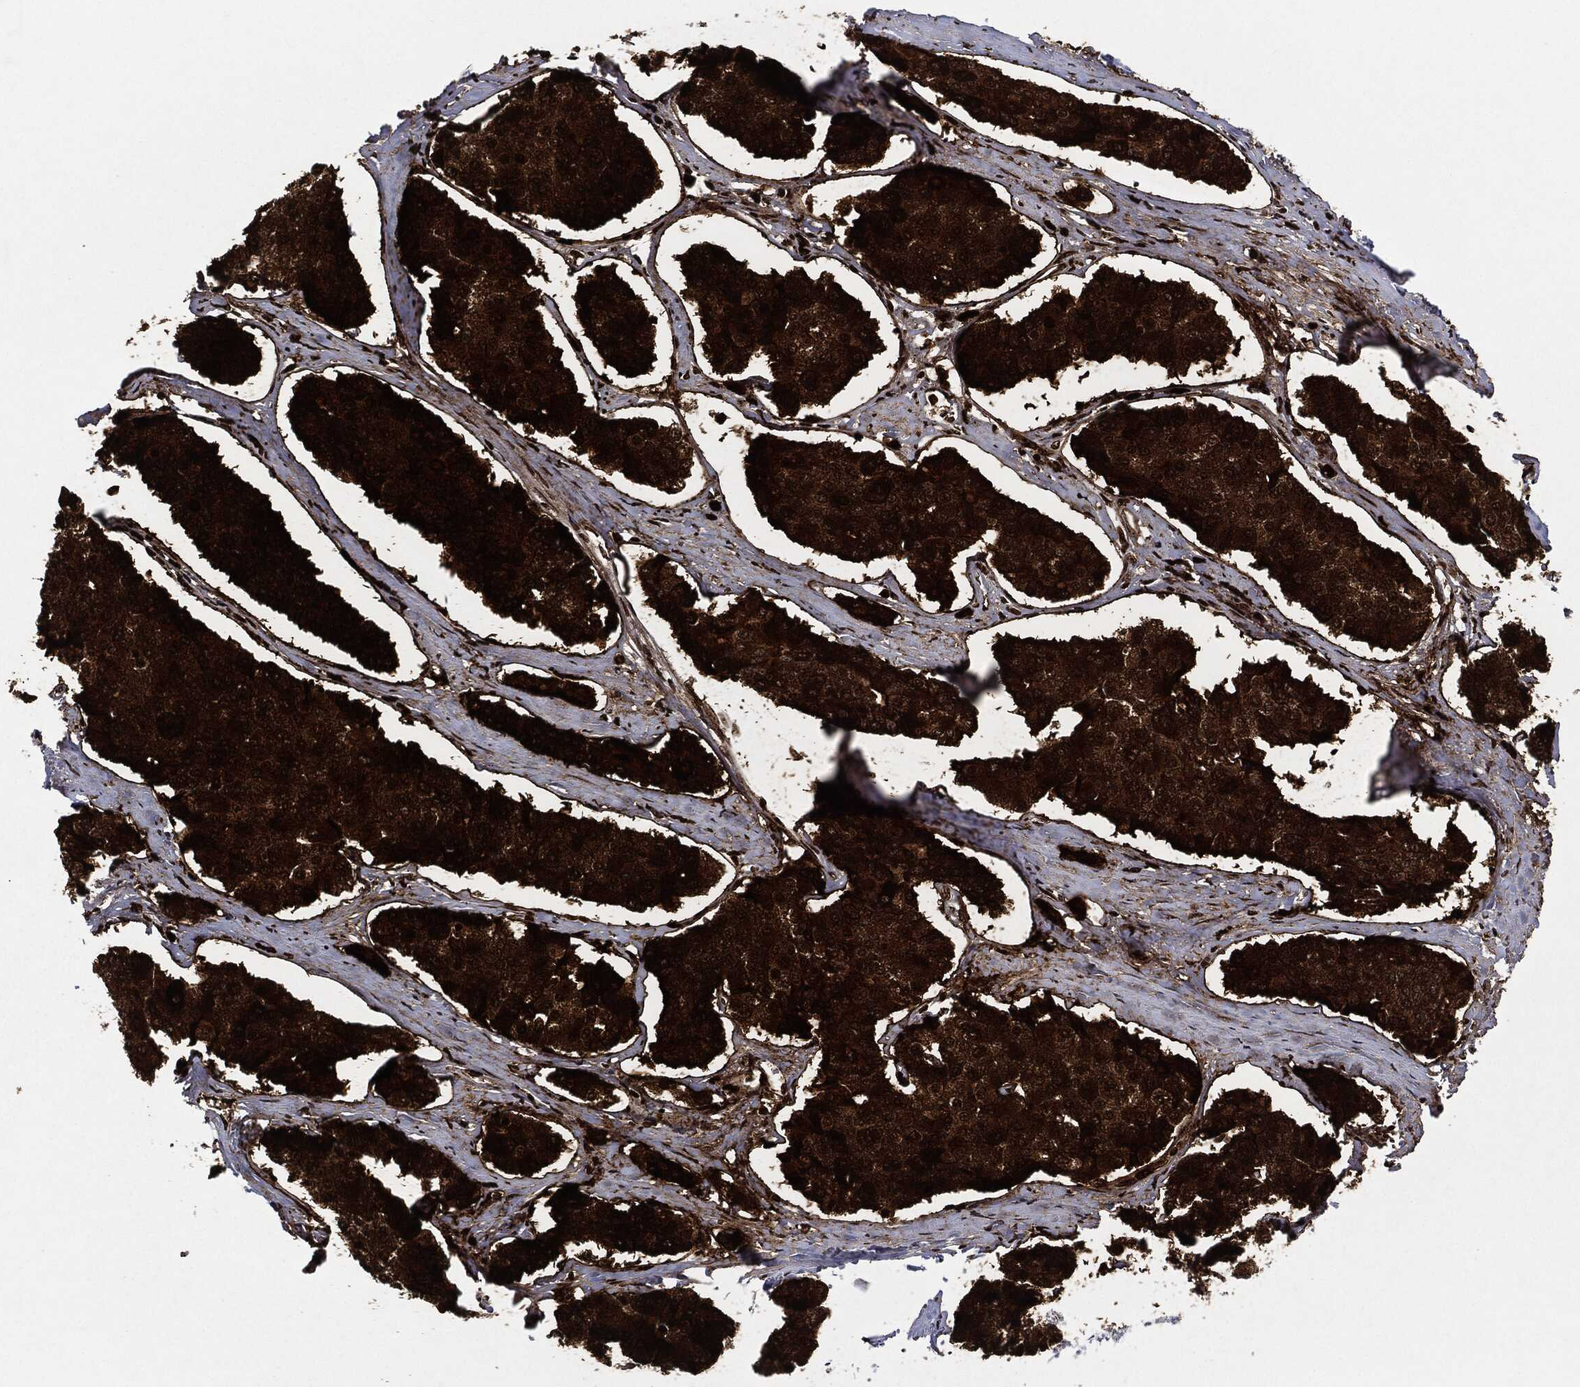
{"staining": {"intensity": "strong", "quantity": ">75%", "location": "cytoplasmic/membranous,nuclear"}, "tissue": "carcinoid", "cell_type": "Tumor cells", "image_type": "cancer", "snomed": [{"axis": "morphology", "description": "Carcinoid, malignant, NOS"}, {"axis": "topography", "description": "Small intestine"}], "caption": "A histopathology image of carcinoid stained for a protein displays strong cytoplasmic/membranous and nuclear brown staining in tumor cells.", "gene": "NANOS3", "patient": {"sex": "female", "age": 65}}